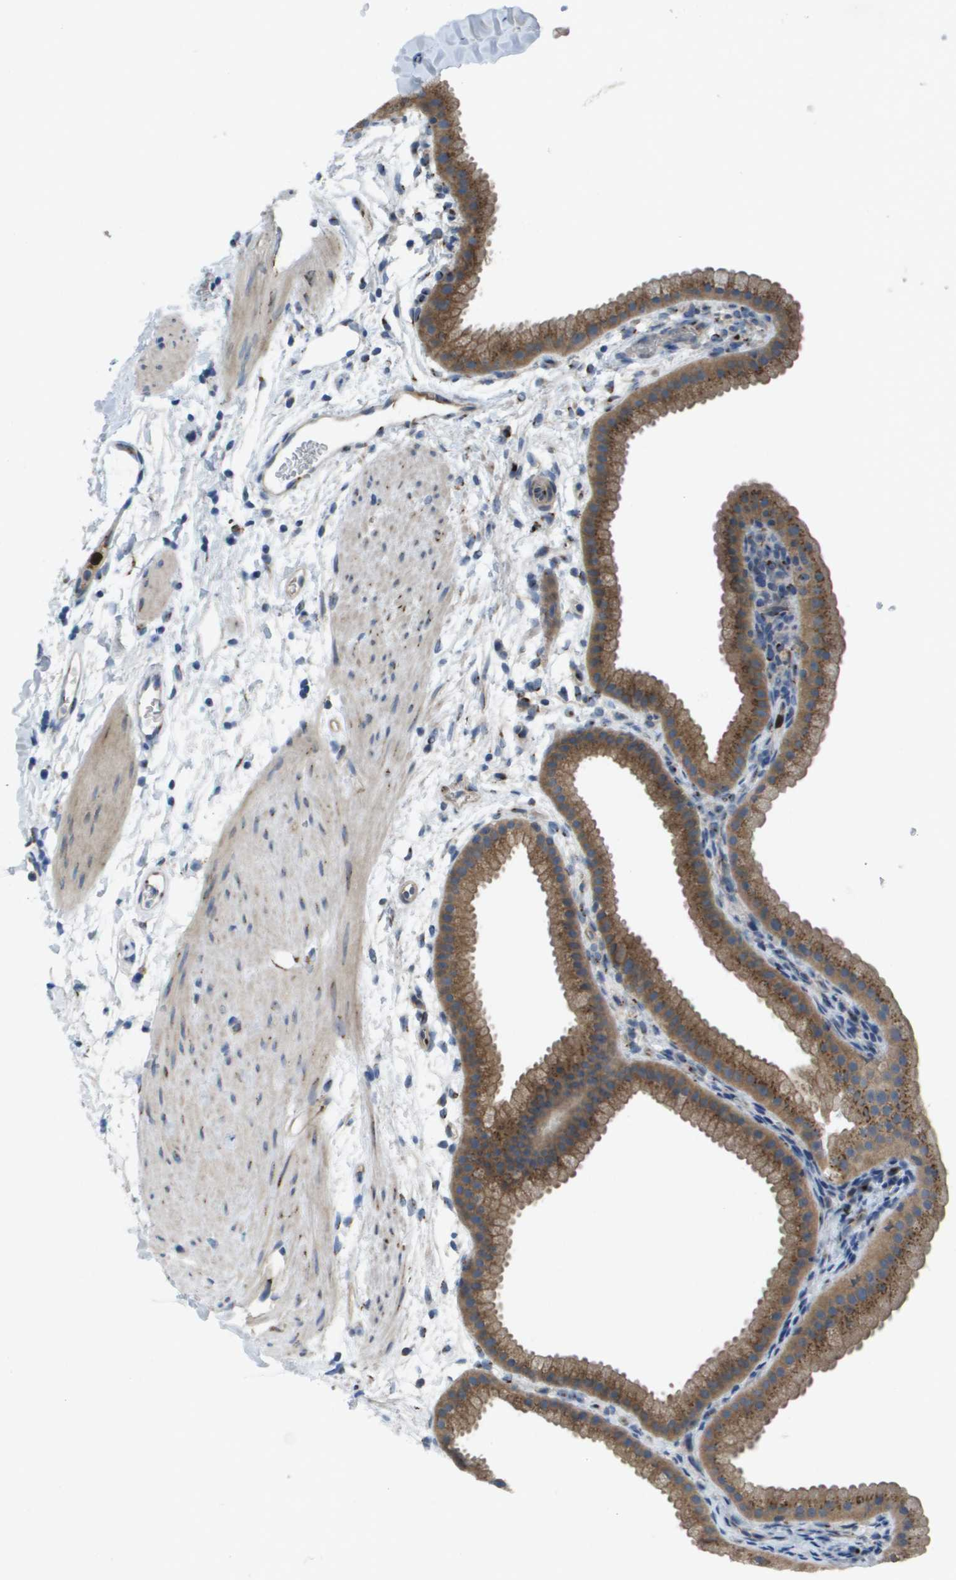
{"staining": {"intensity": "moderate", "quantity": ">75%", "location": "cytoplasmic/membranous"}, "tissue": "gallbladder", "cell_type": "Glandular cells", "image_type": "normal", "snomed": [{"axis": "morphology", "description": "Normal tissue, NOS"}, {"axis": "topography", "description": "Gallbladder"}], "caption": "Gallbladder stained with DAB IHC reveals medium levels of moderate cytoplasmic/membranous positivity in about >75% of glandular cells.", "gene": "QSOX2", "patient": {"sex": "female", "age": 64}}